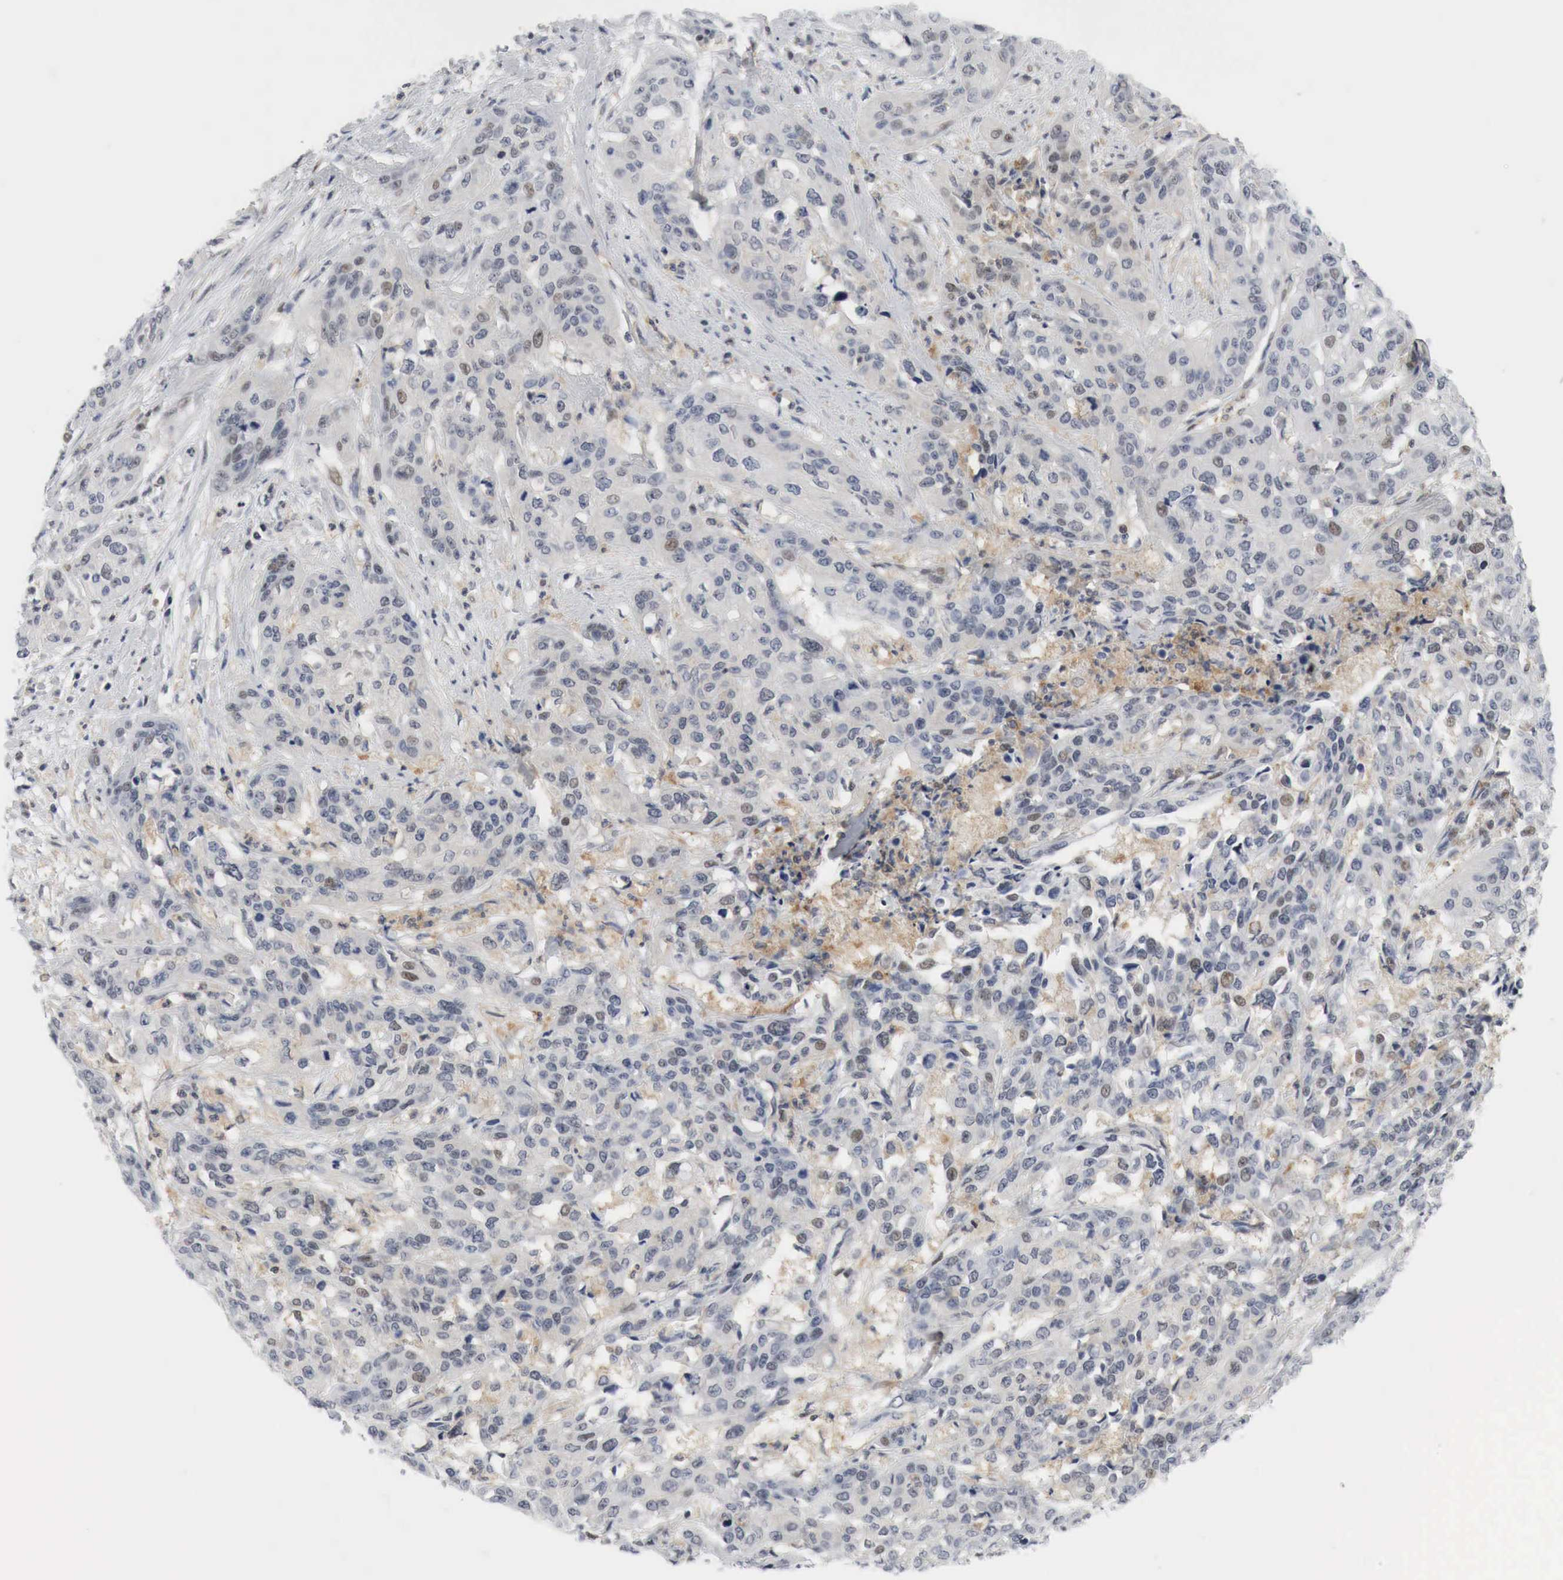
{"staining": {"intensity": "moderate", "quantity": "<25%", "location": "cytoplasmic/membranous,nuclear"}, "tissue": "cervical cancer", "cell_type": "Tumor cells", "image_type": "cancer", "snomed": [{"axis": "morphology", "description": "Squamous cell carcinoma, NOS"}, {"axis": "topography", "description": "Cervix"}], "caption": "Tumor cells exhibit low levels of moderate cytoplasmic/membranous and nuclear expression in approximately <25% of cells in cervical squamous cell carcinoma. (Stains: DAB (3,3'-diaminobenzidine) in brown, nuclei in blue, Microscopy: brightfield microscopy at high magnification).", "gene": "MYC", "patient": {"sex": "female", "age": 41}}